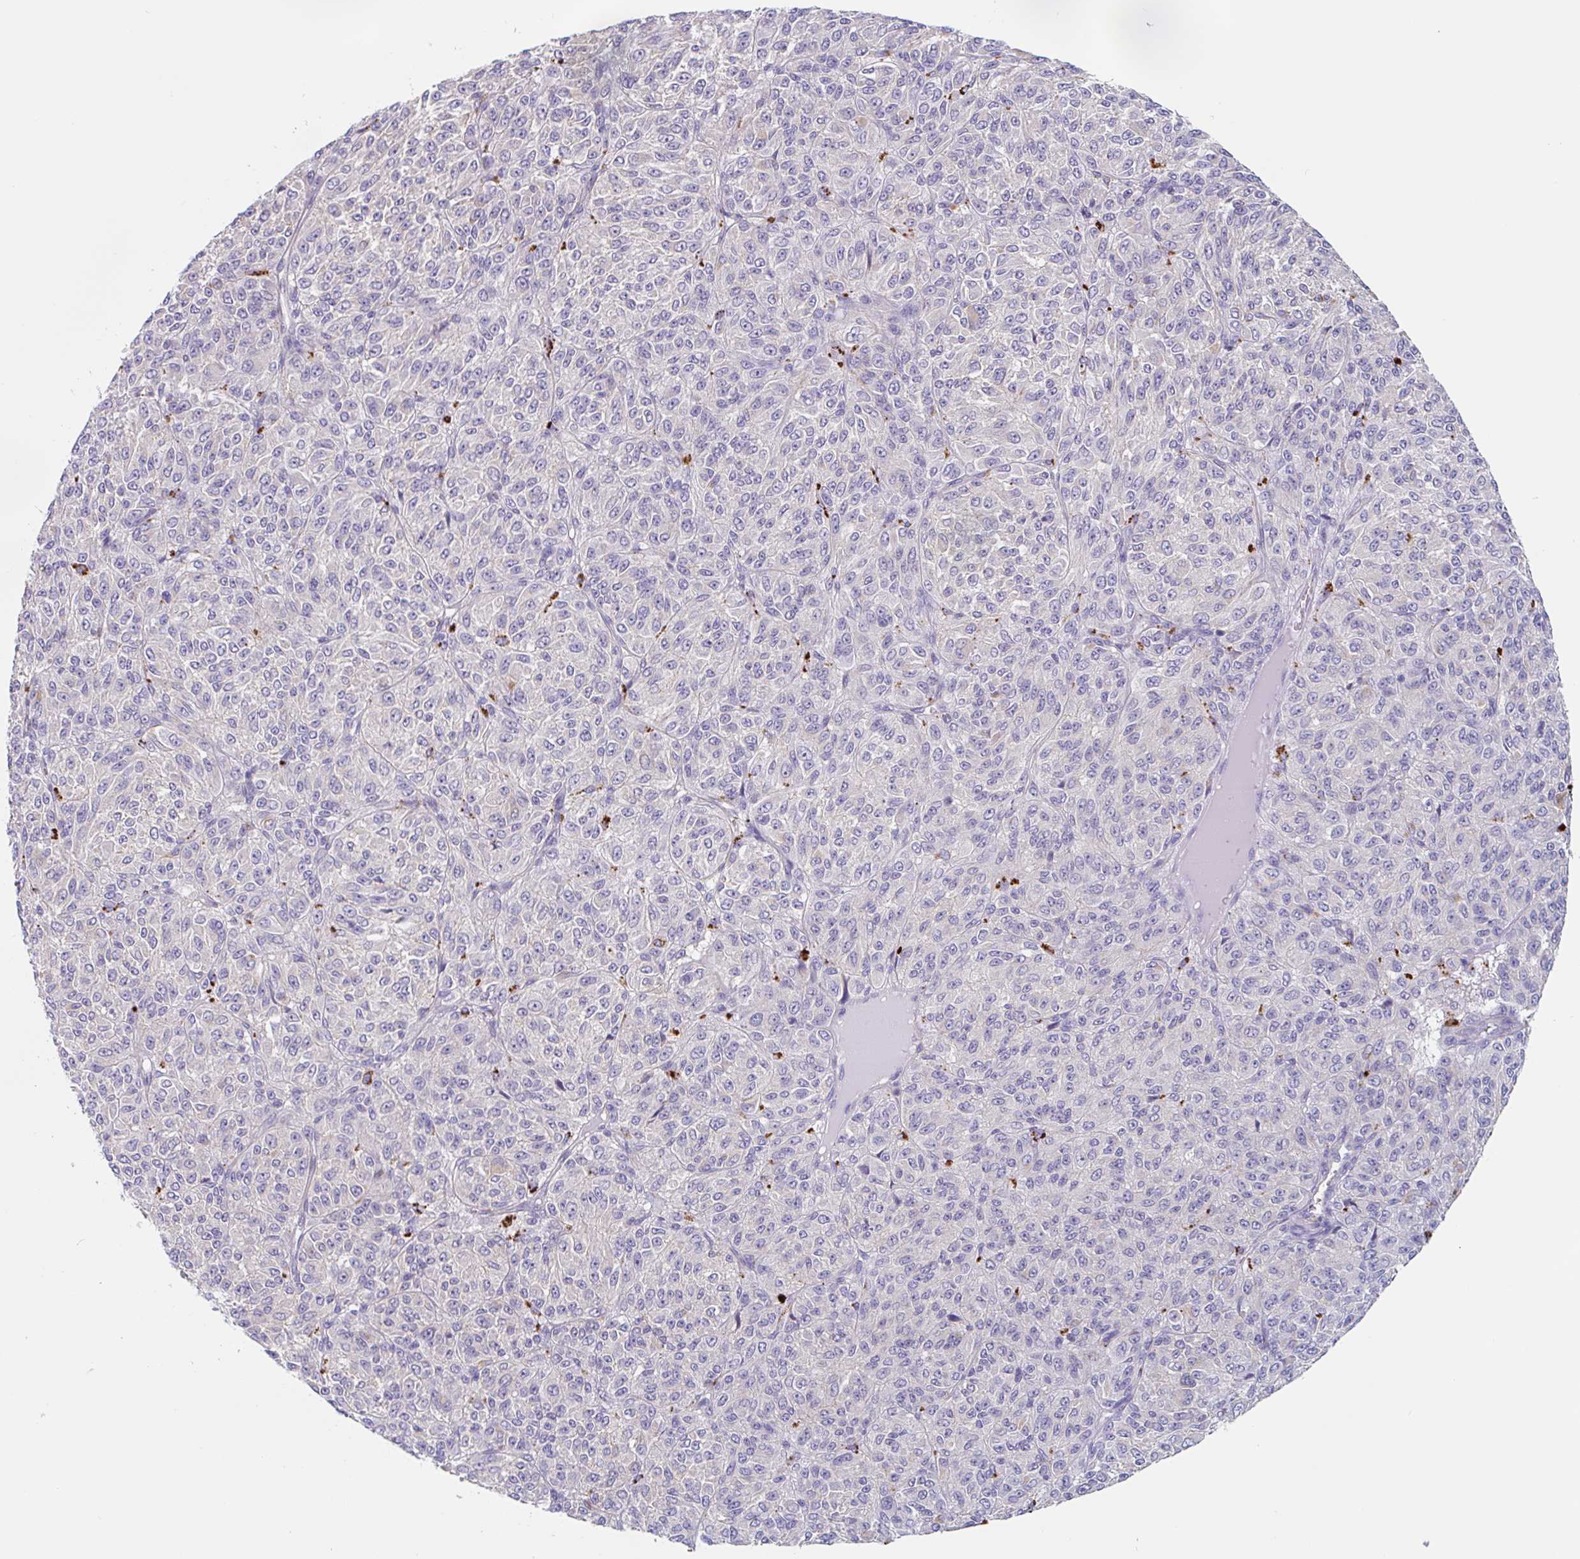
{"staining": {"intensity": "negative", "quantity": "none", "location": "none"}, "tissue": "melanoma", "cell_type": "Tumor cells", "image_type": "cancer", "snomed": [{"axis": "morphology", "description": "Malignant melanoma, Metastatic site"}, {"axis": "topography", "description": "Brain"}], "caption": "An IHC image of malignant melanoma (metastatic site) is shown. There is no staining in tumor cells of malignant melanoma (metastatic site). (DAB (3,3'-diaminobenzidine) immunohistochemistry visualized using brightfield microscopy, high magnification).", "gene": "LENG9", "patient": {"sex": "female", "age": 56}}